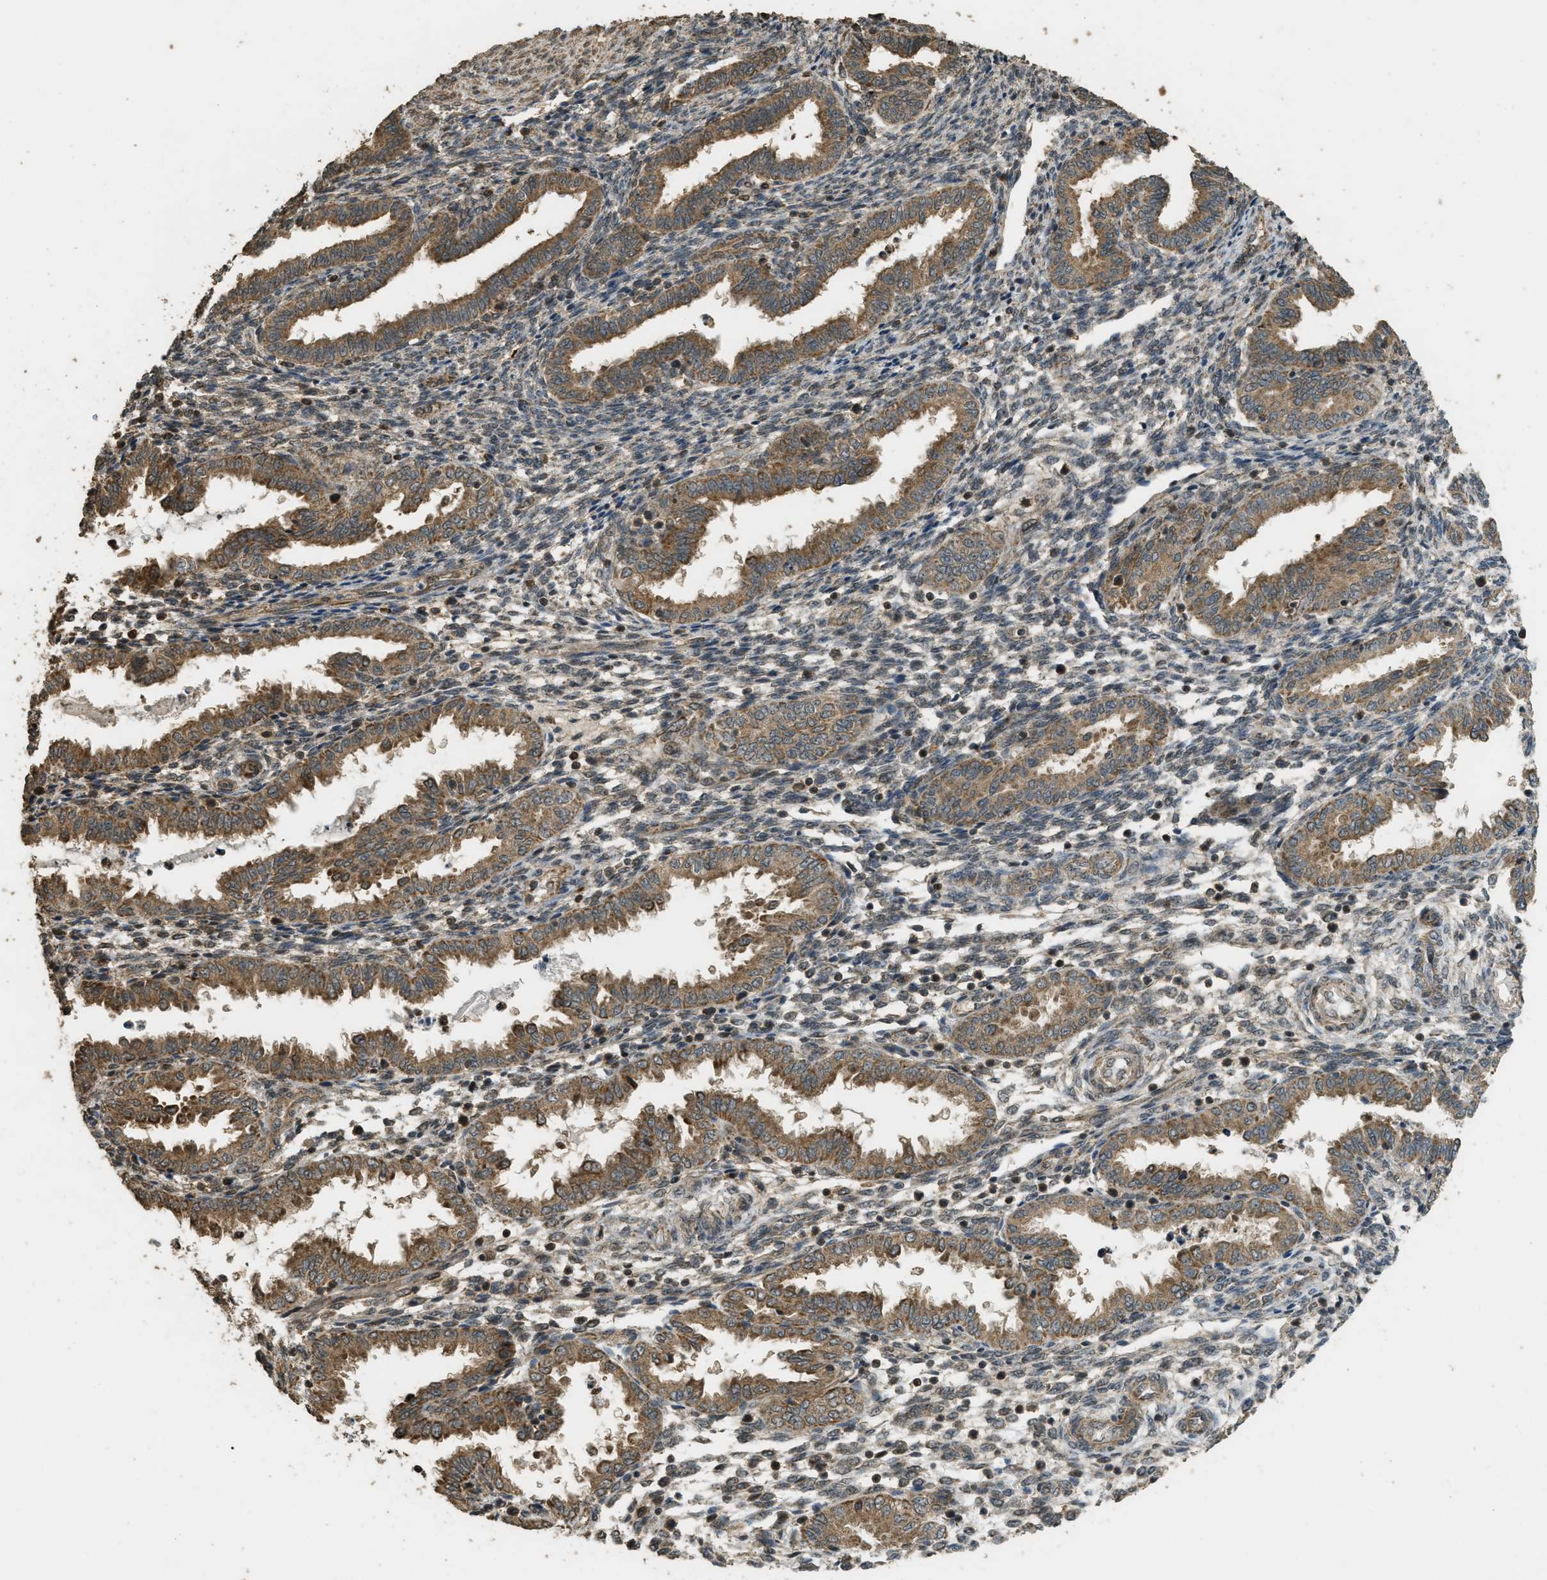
{"staining": {"intensity": "moderate", "quantity": "25%-75%", "location": "cytoplasmic/membranous,nuclear"}, "tissue": "endometrium", "cell_type": "Cells in endometrial stroma", "image_type": "normal", "snomed": [{"axis": "morphology", "description": "Normal tissue, NOS"}, {"axis": "topography", "description": "Endometrium"}], "caption": "Cells in endometrial stroma show medium levels of moderate cytoplasmic/membranous,nuclear positivity in approximately 25%-75% of cells in normal endometrium.", "gene": "CTPS1", "patient": {"sex": "female", "age": 33}}